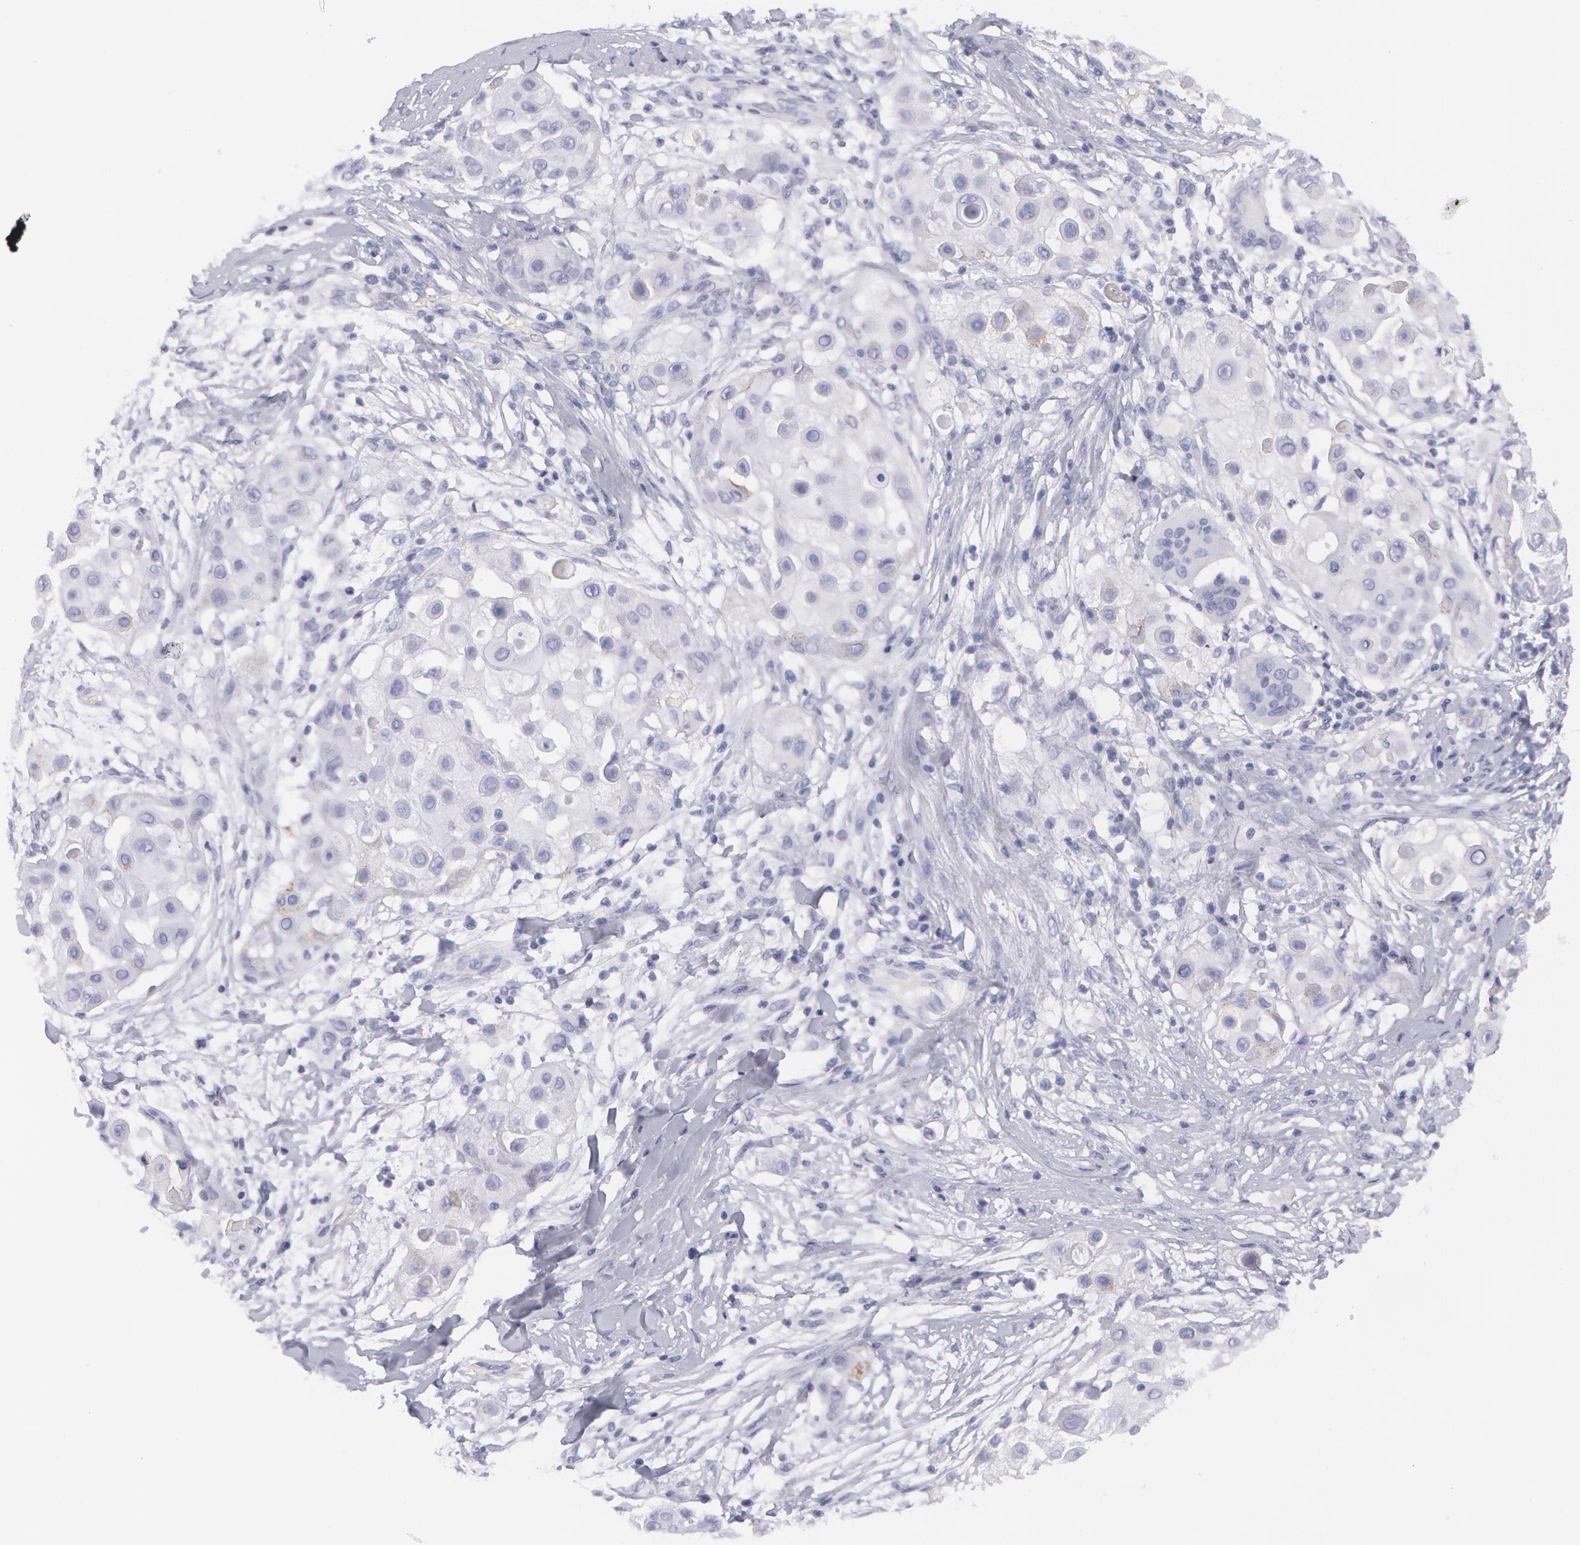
{"staining": {"intensity": "negative", "quantity": "none", "location": "none"}, "tissue": "skin cancer", "cell_type": "Tumor cells", "image_type": "cancer", "snomed": [{"axis": "morphology", "description": "Squamous cell carcinoma, NOS"}, {"axis": "topography", "description": "Skin"}], "caption": "A high-resolution image shows immunohistochemistry staining of skin cancer, which reveals no significant staining in tumor cells.", "gene": "AMACR", "patient": {"sex": "female", "age": 57}}